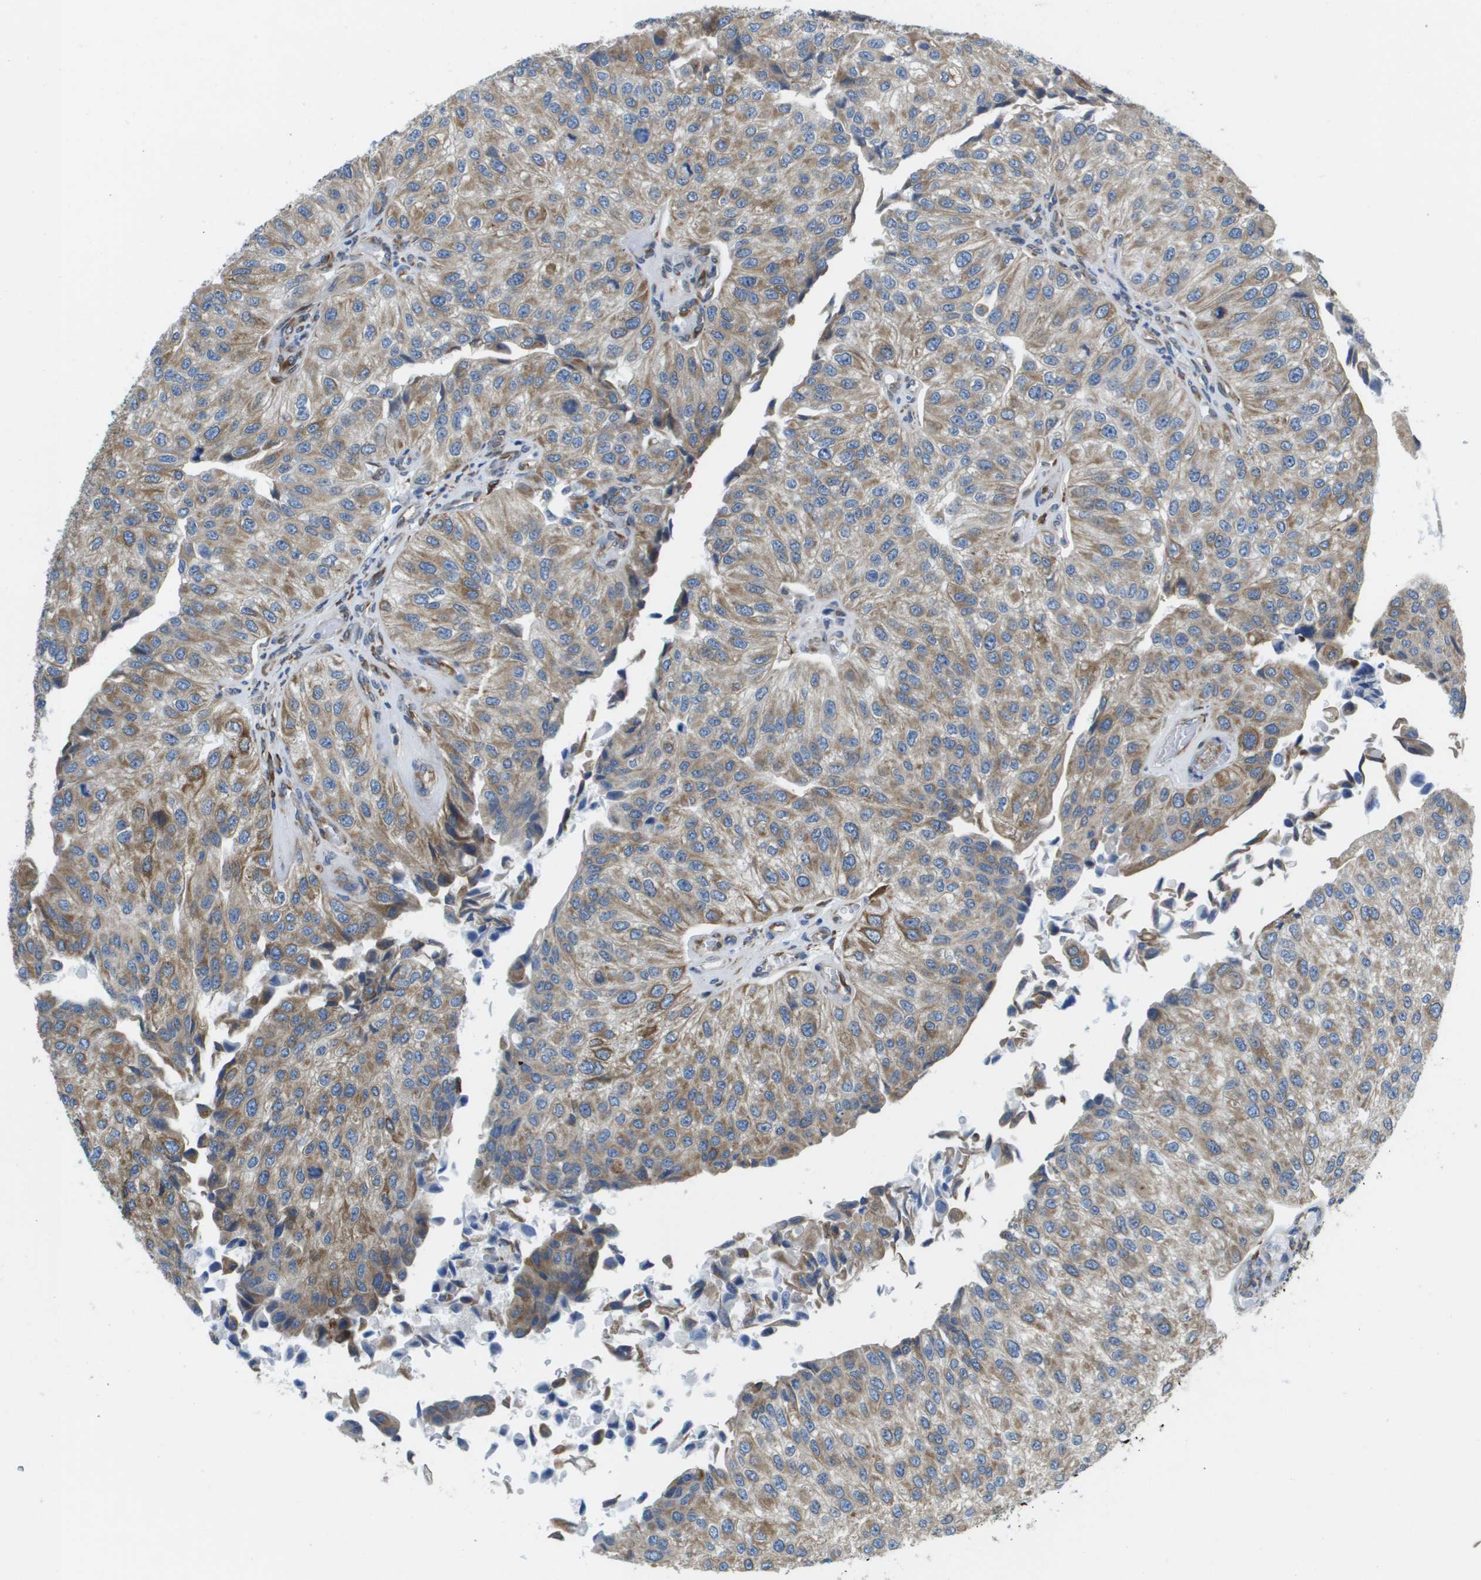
{"staining": {"intensity": "moderate", "quantity": ">75%", "location": "cytoplasmic/membranous"}, "tissue": "urothelial cancer", "cell_type": "Tumor cells", "image_type": "cancer", "snomed": [{"axis": "morphology", "description": "Urothelial carcinoma, High grade"}, {"axis": "topography", "description": "Kidney"}, {"axis": "topography", "description": "Urinary bladder"}], "caption": "IHC photomicrograph of urothelial cancer stained for a protein (brown), which shows medium levels of moderate cytoplasmic/membranous positivity in about >75% of tumor cells.", "gene": "ST3GAL2", "patient": {"sex": "male", "age": 77}}